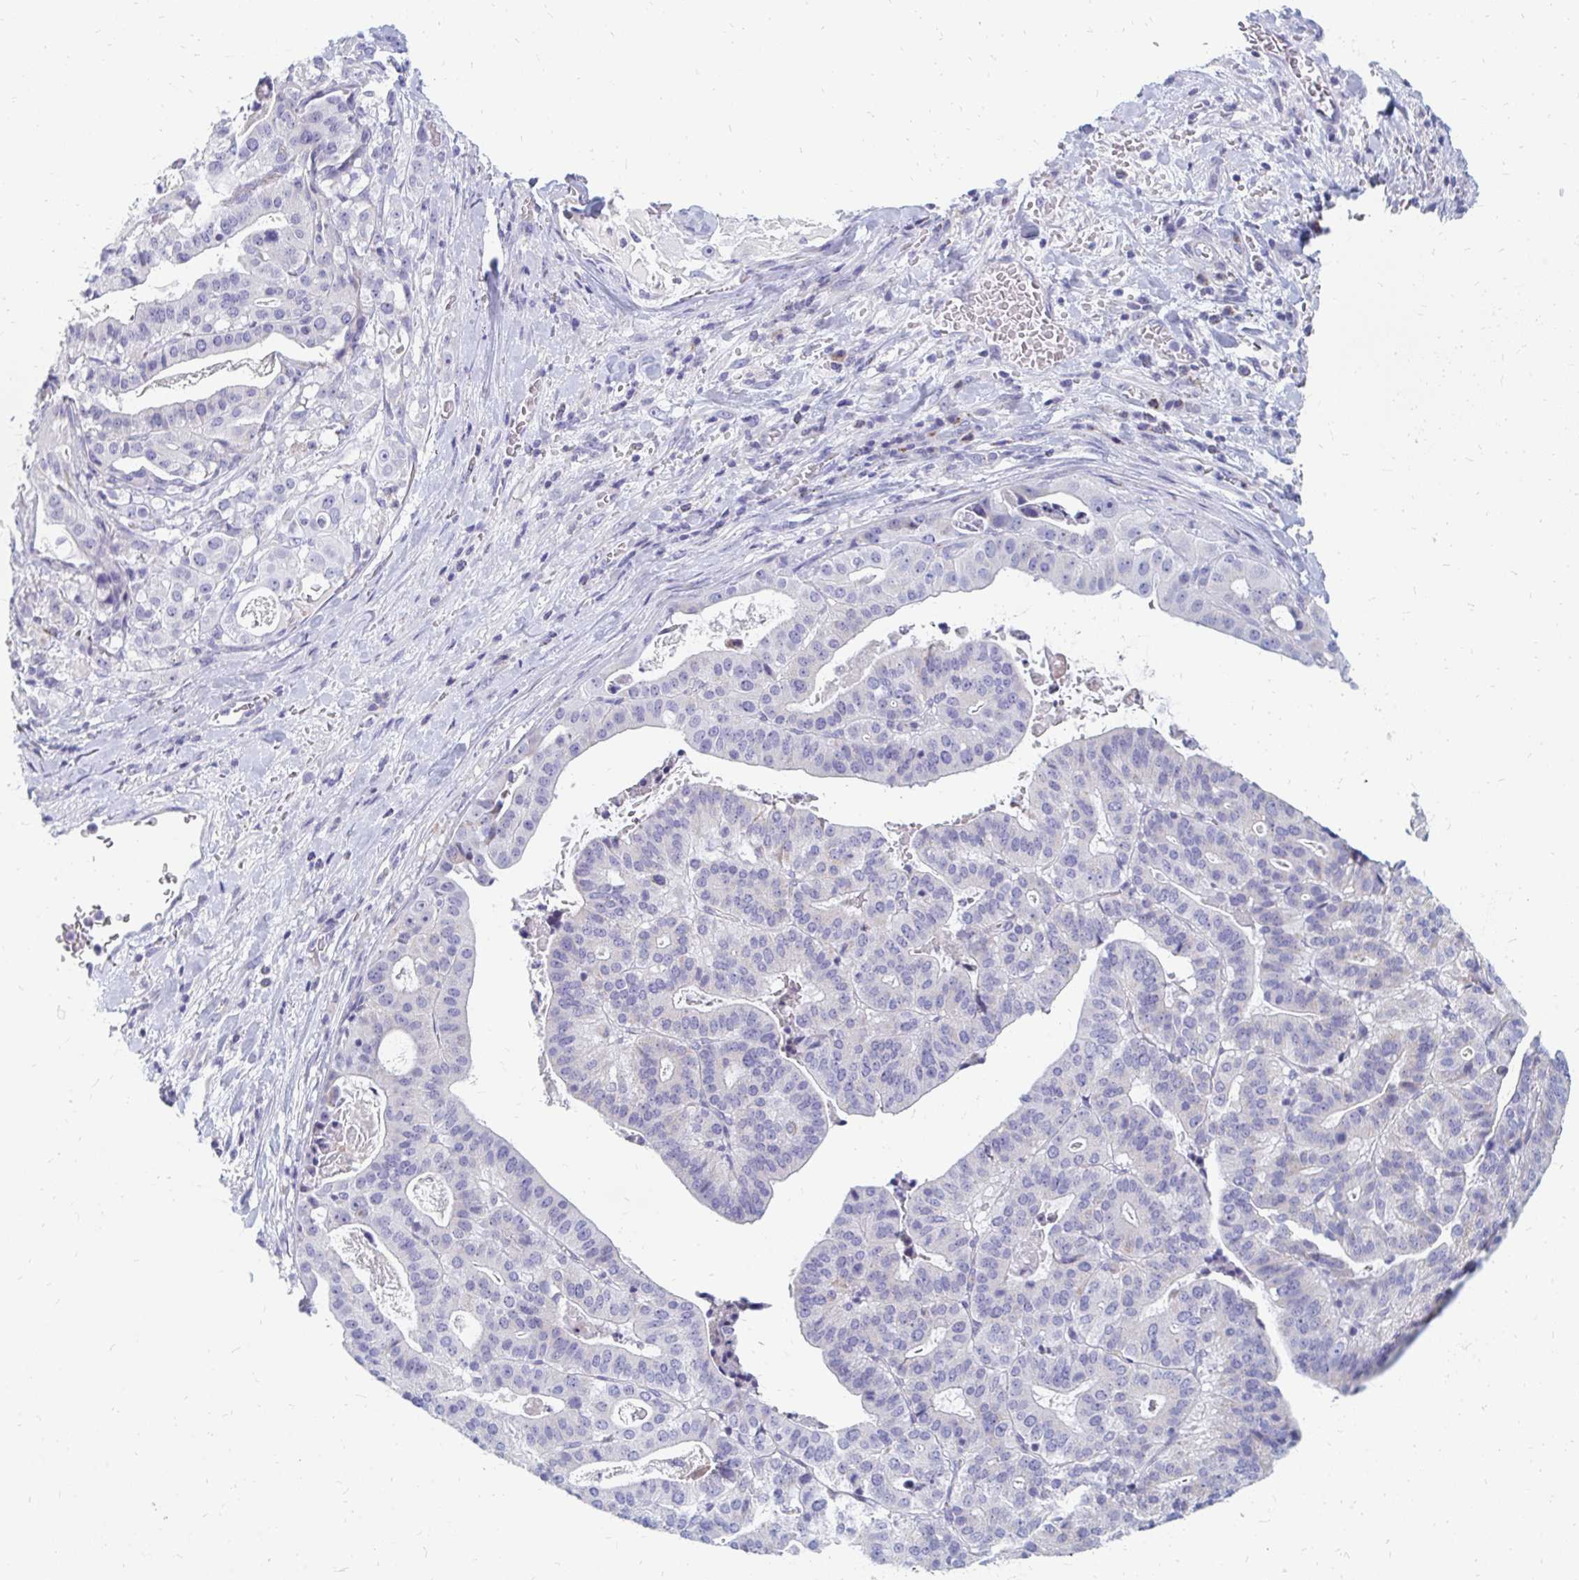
{"staining": {"intensity": "negative", "quantity": "none", "location": "none"}, "tissue": "stomach cancer", "cell_type": "Tumor cells", "image_type": "cancer", "snomed": [{"axis": "morphology", "description": "Adenocarcinoma, NOS"}, {"axis": "topography", "description": "Stomach"}], "caption": "High magnification brightfield microscopy of stomach cancer stained with DAB (3,3'-diaminobenzidine) (brown) and counterstained with hematoxylin (blue): tumor cells show no significant staining.", "gene": "OR10V1", "patient": {"sex": "male", "age": 48}}